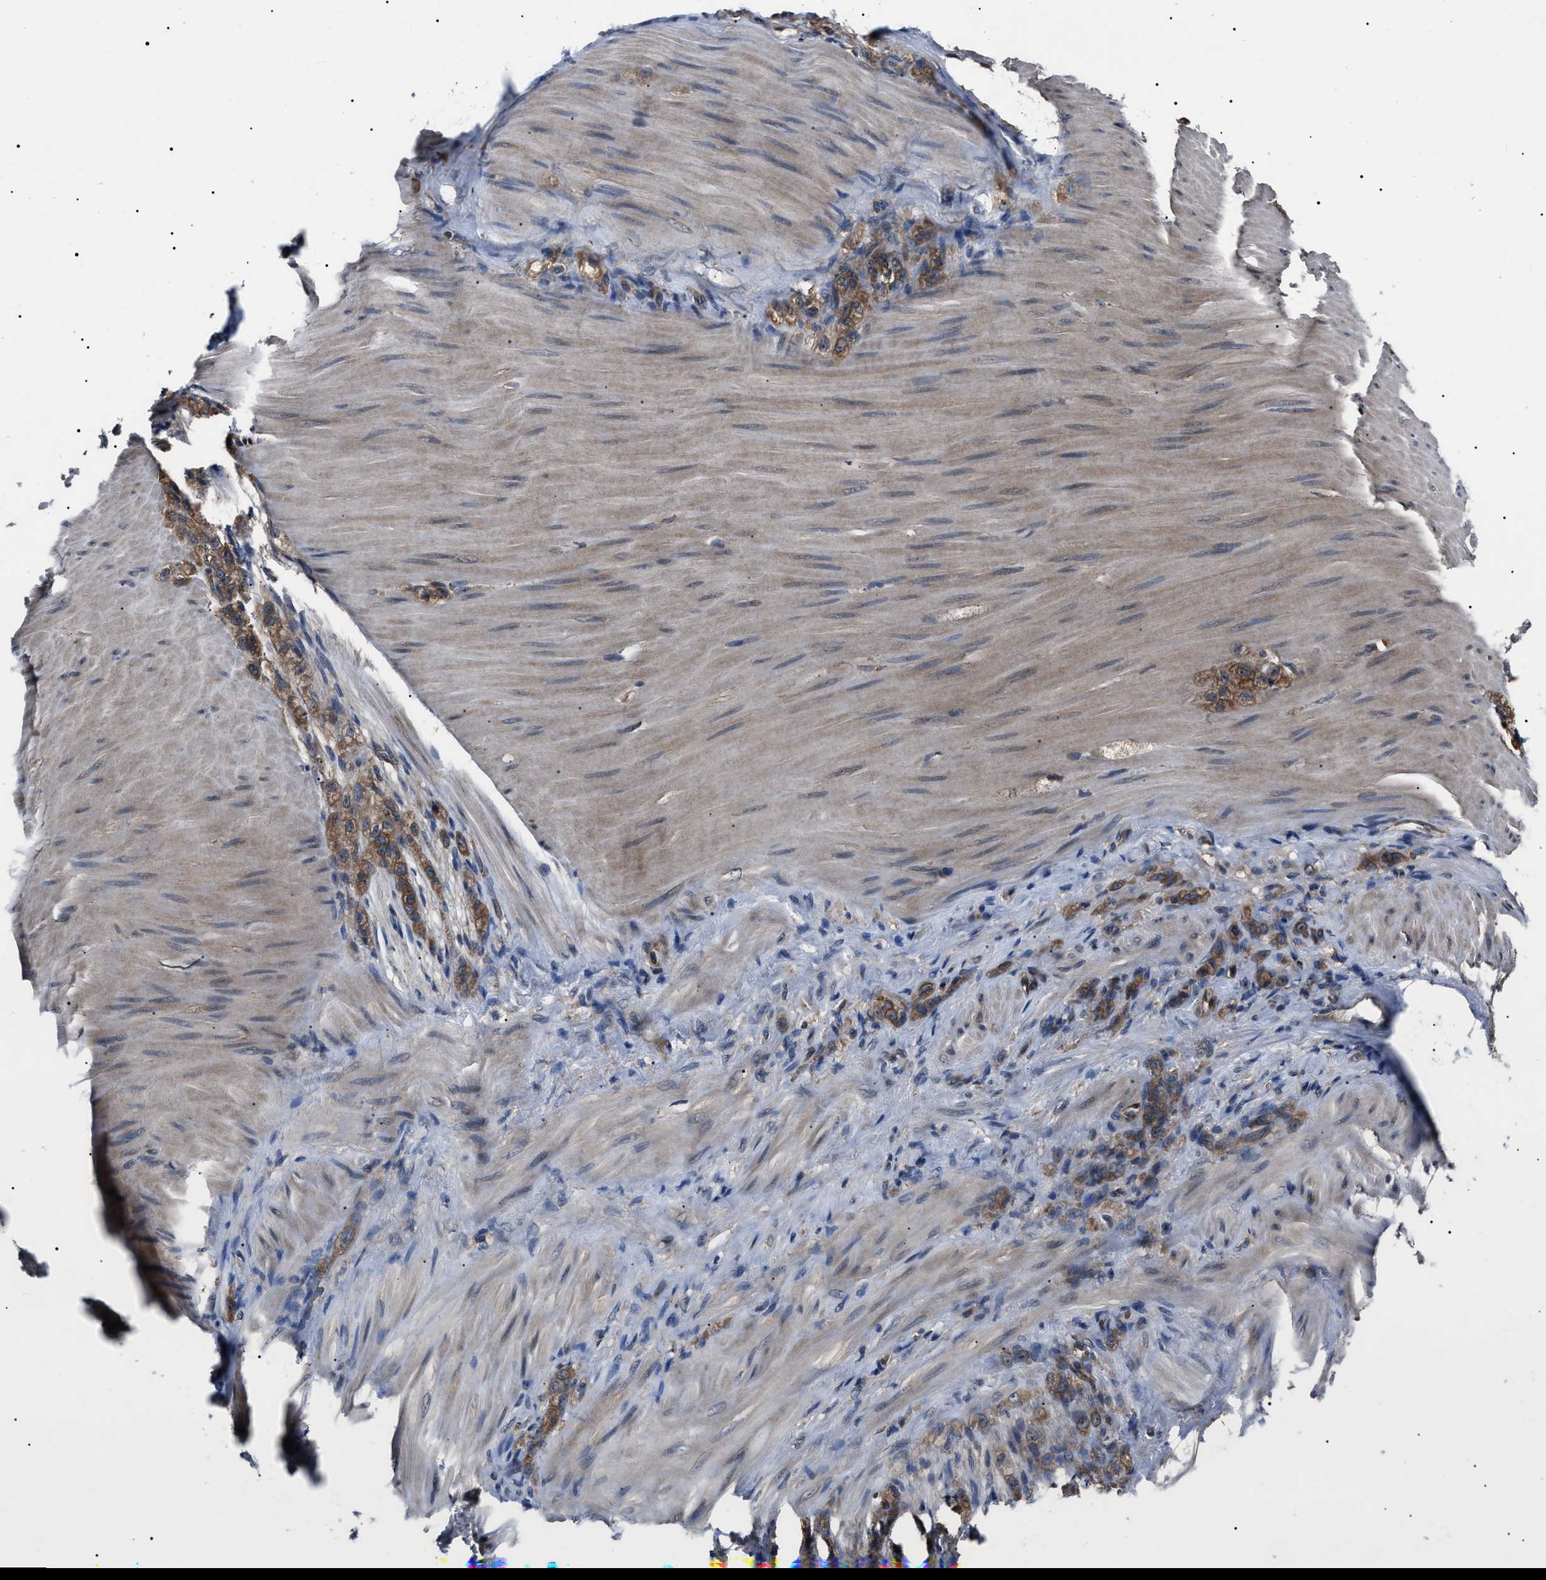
{"staining": {"intensity": "moderate", "quantity": ">75%", "location": "cytoplasmic/membranous"}, "tissue": "stomach cancer", "cell_type": "Tumor cells", "image_type": "cancer", "snomed": [{"axis": "morphology", "description": "Normal tissue, NOS"}, {"axis": "morphology", "description": "Adenocarcinoma, NOS"}, {"axis": "topography", "description": "Stomach"}], "caption": "Immunohistochemical staining of human adenocarcinoma (stomach) shows medium levels of moderate cytoplasmic/membranous staining in about >75% of tumor cells. Using DAB (3,3'-diaminobenzidine) (brown) and hematoxylin (blue) stains, captured at high magnification using brightfield microscopy.", "gene": "CCT8", "patient": {"sex": "male", "age": 82}}